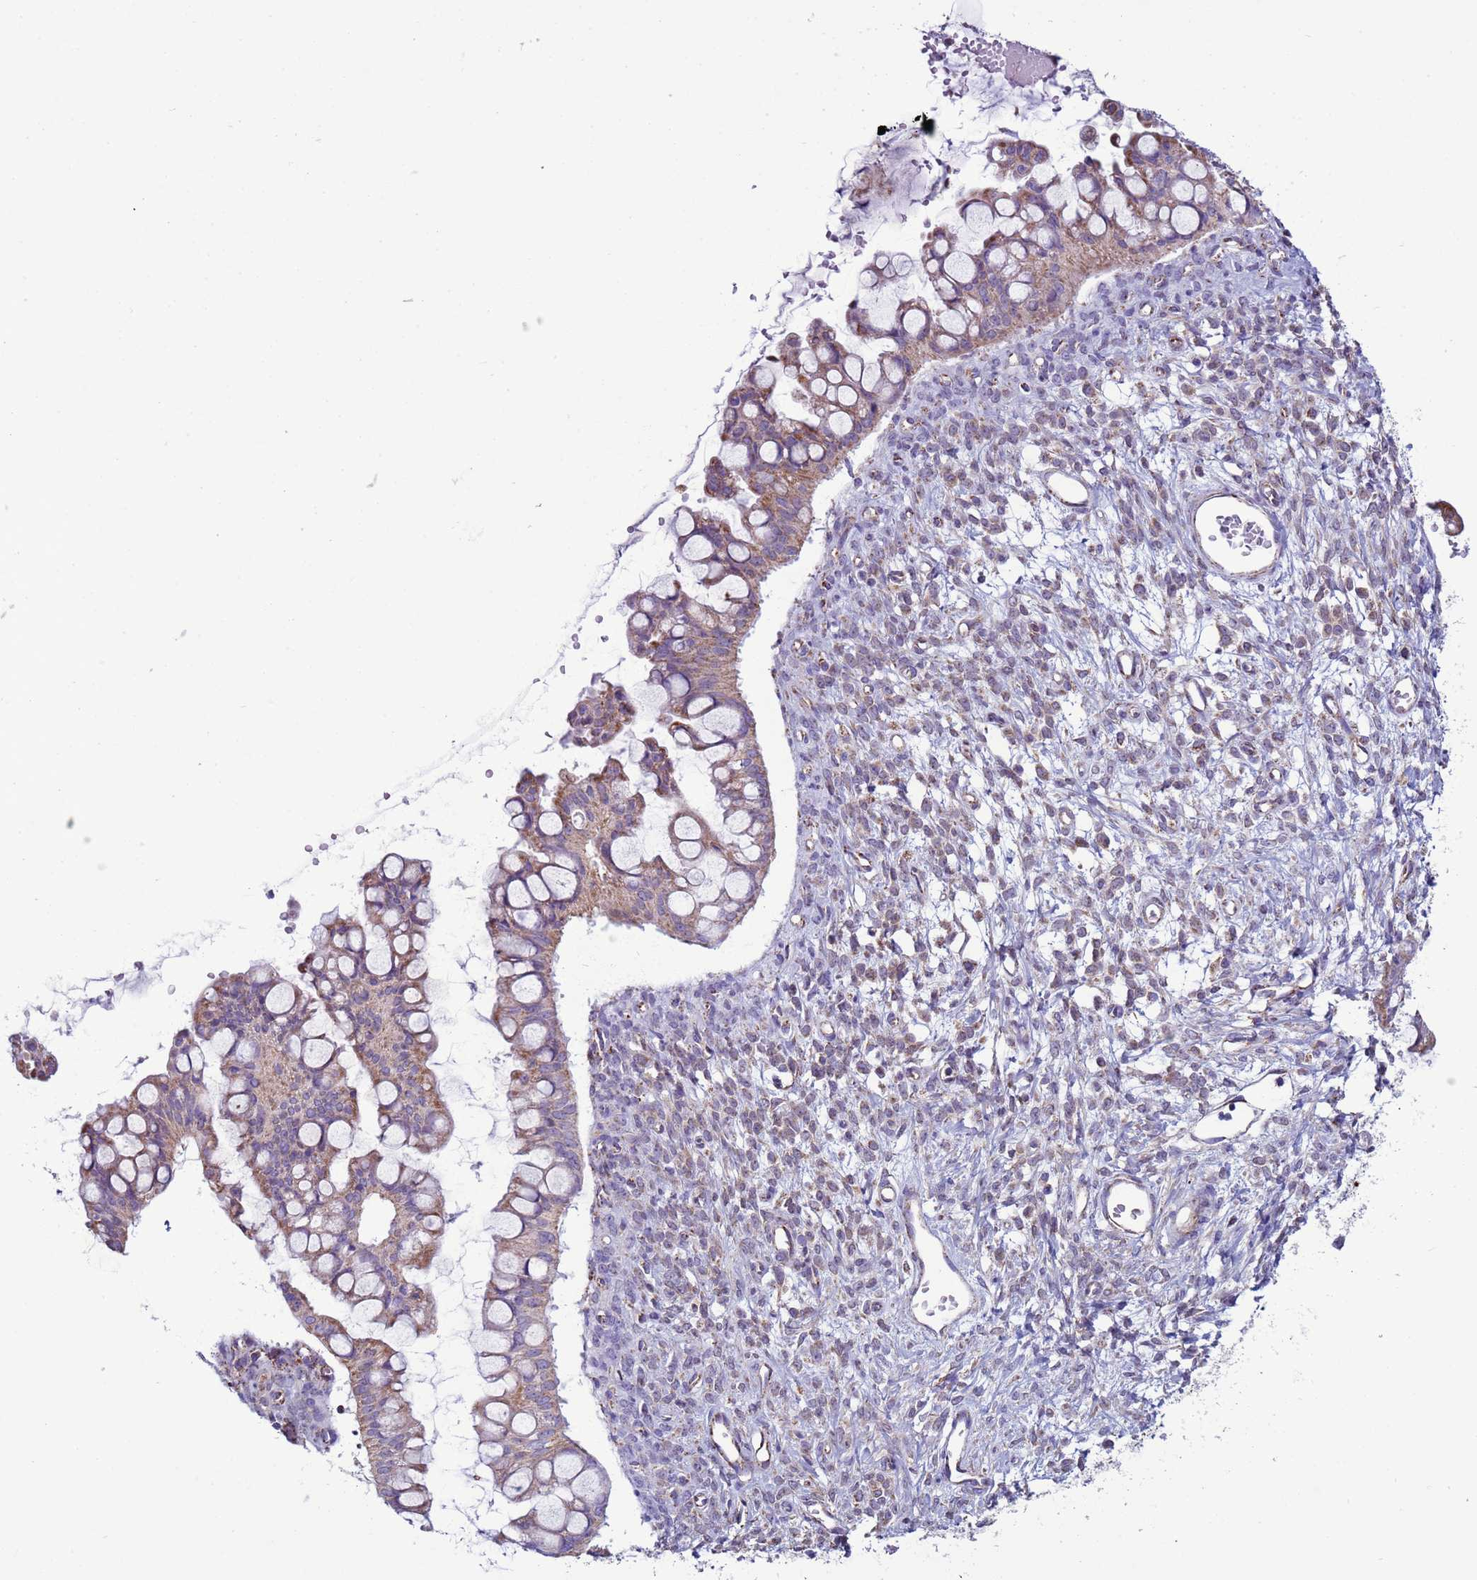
{"staining": {"intensity": "moderate", "quantity": ">75%", "location": "cytoplasmic/membranous"}, "tissue": "ovarian cancer", "cell_type": "Tumor cells", "image_type": "cancer", "snomed": [{"axis": "morphology", "description": "Cystadenocarcinoma, mucinous, NOS"}, {"axis": "topography", "description": "Ovary"}], "caption": "About >75% of tumor cells in mucinous cystadenocarcinoma (ovarian) exhibit moderate cytoplasmic/membranous protein staining as visualized by brown immunohistochemical staining.", "gene": "NCALD", "patient": {"sex": "female", "age": 73}}